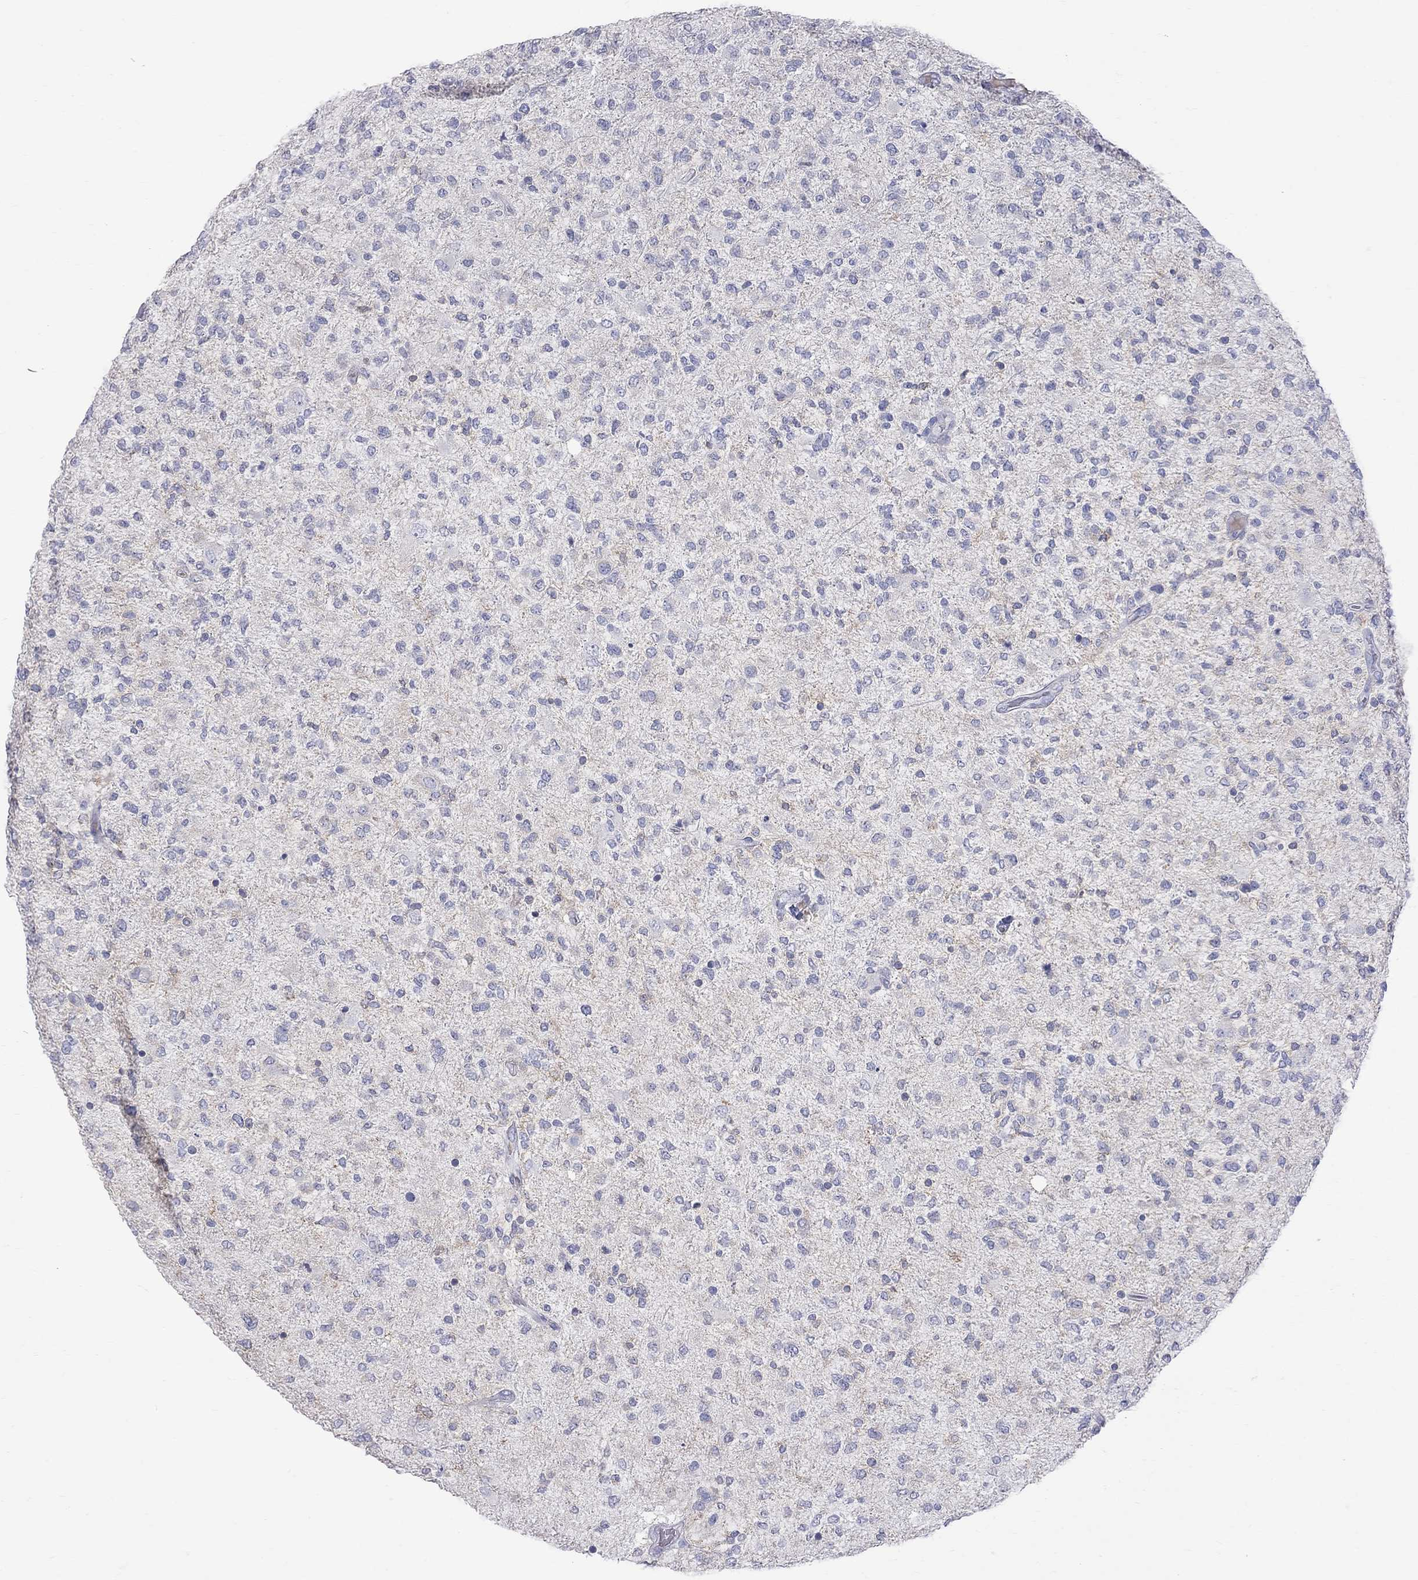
{"staining": {"intensity": "negative", "quantity": "none", "location": "none"}, "tissue": "glioma", "cell_type": "Tumor cells", "image_type": "cancer", "snomed": [{"axis": "morphology", "description": "Glioma, malignant, High grade"}, {"axis": "topography", "description": "Cerebral cortex"}], "caption": "DAB immunohistochemical staining of malignant glioma (high-grade) demonstrates no significant positivity in tumor cells. Nuclei are stained in blue.", "gene": "KCND2", "patient": {"sex": "male", "age": 70}}